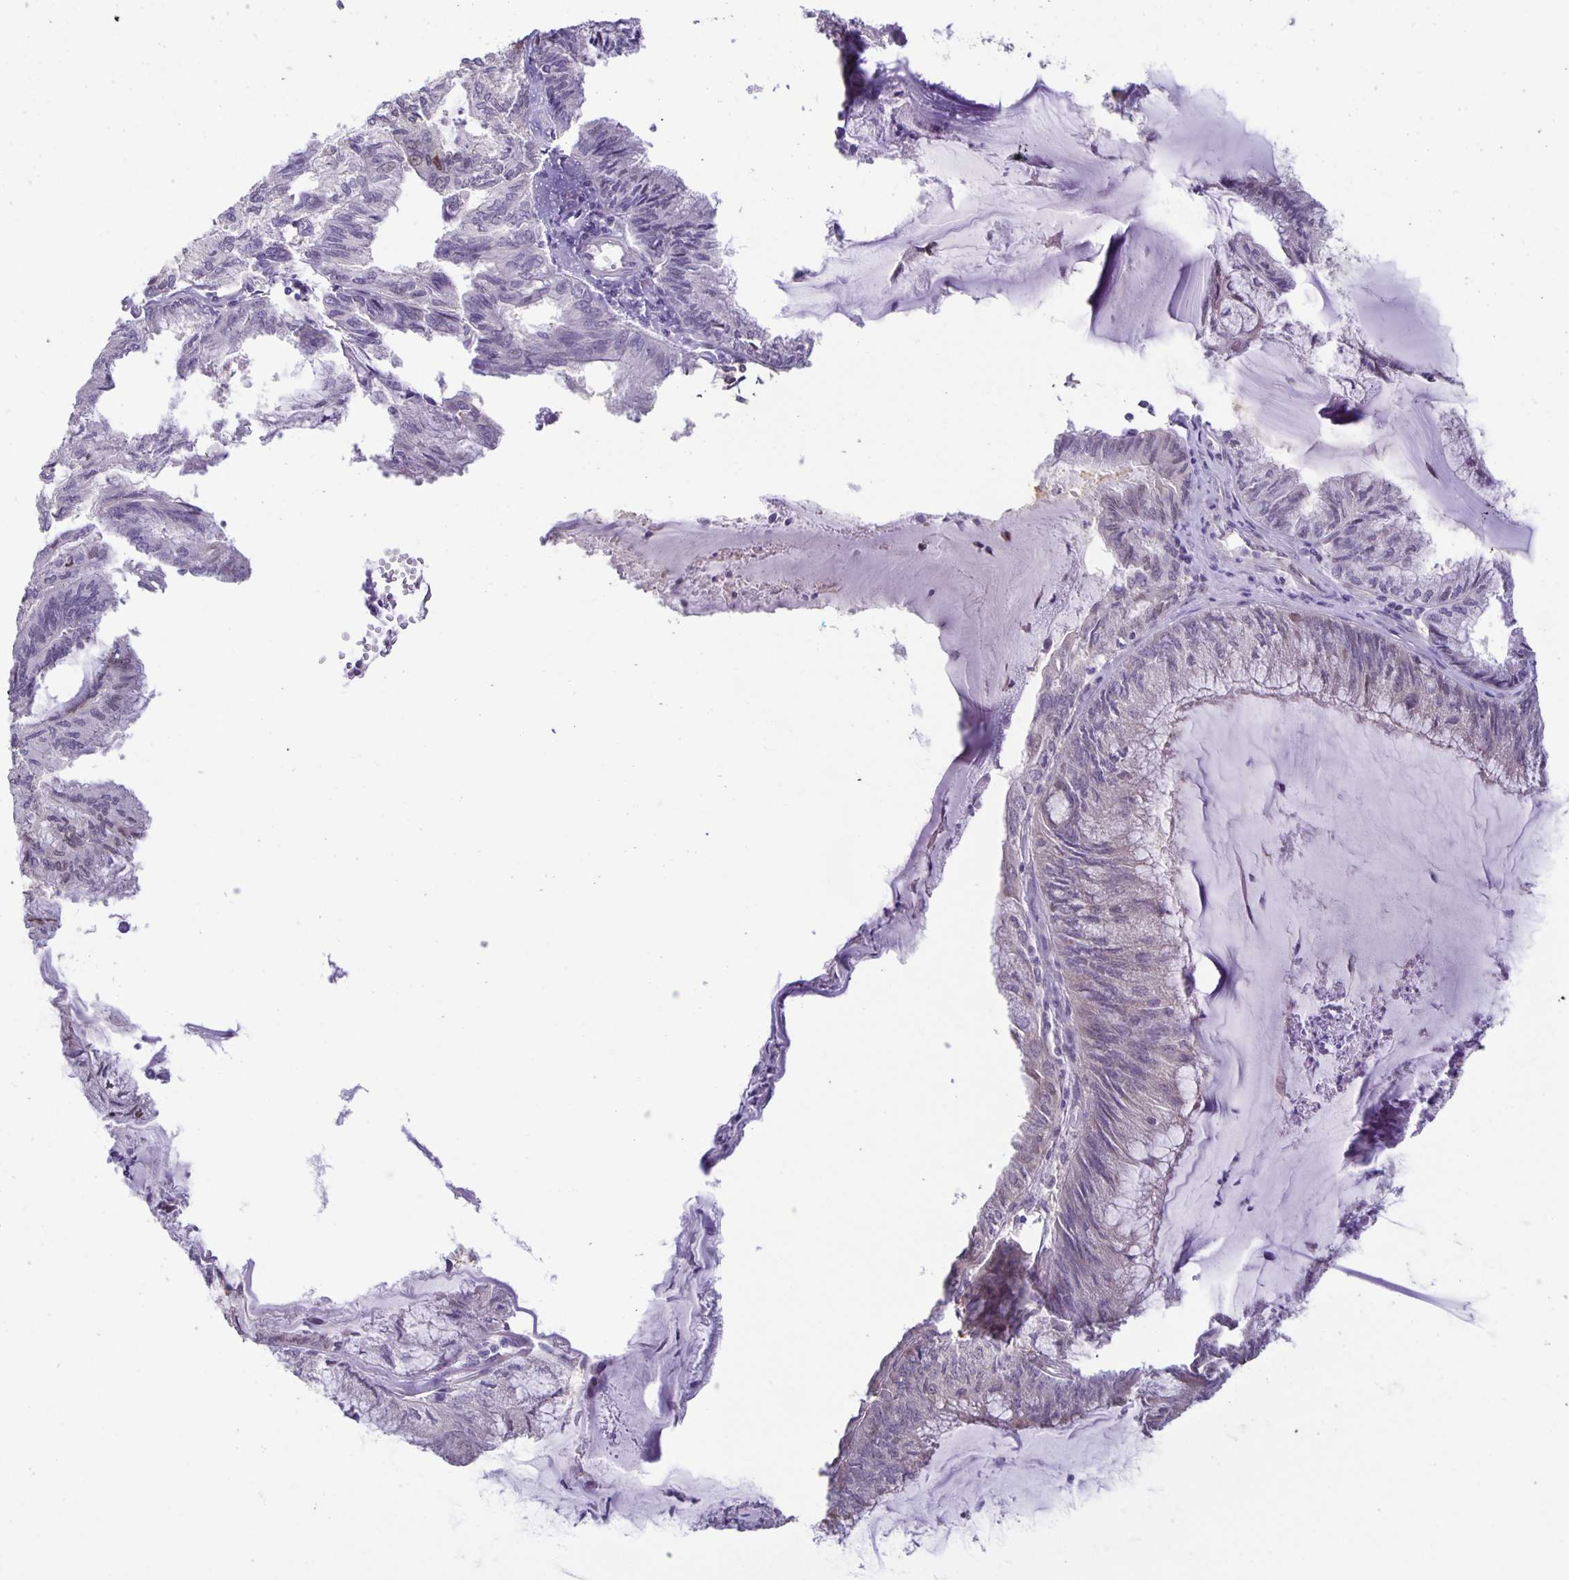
{"staining": {"intensity": "weak", "quantity": "<25%", "location": "nuclear"}, "tissue": "endometrial cancer", "cell_type": "Tumor cells", "image_type": "cancer", "snomed": [{"axis": "morphology", "description": "Carcinoma, NOS"}, {"axis": "topography", "description": "Endometrium"}], "caption": "A photomicrograph of human endometrial carcinoma is negative for staining in tumor cells.", "gene": "MAPK12", "patient": {"sex": "female", "age": 62}}